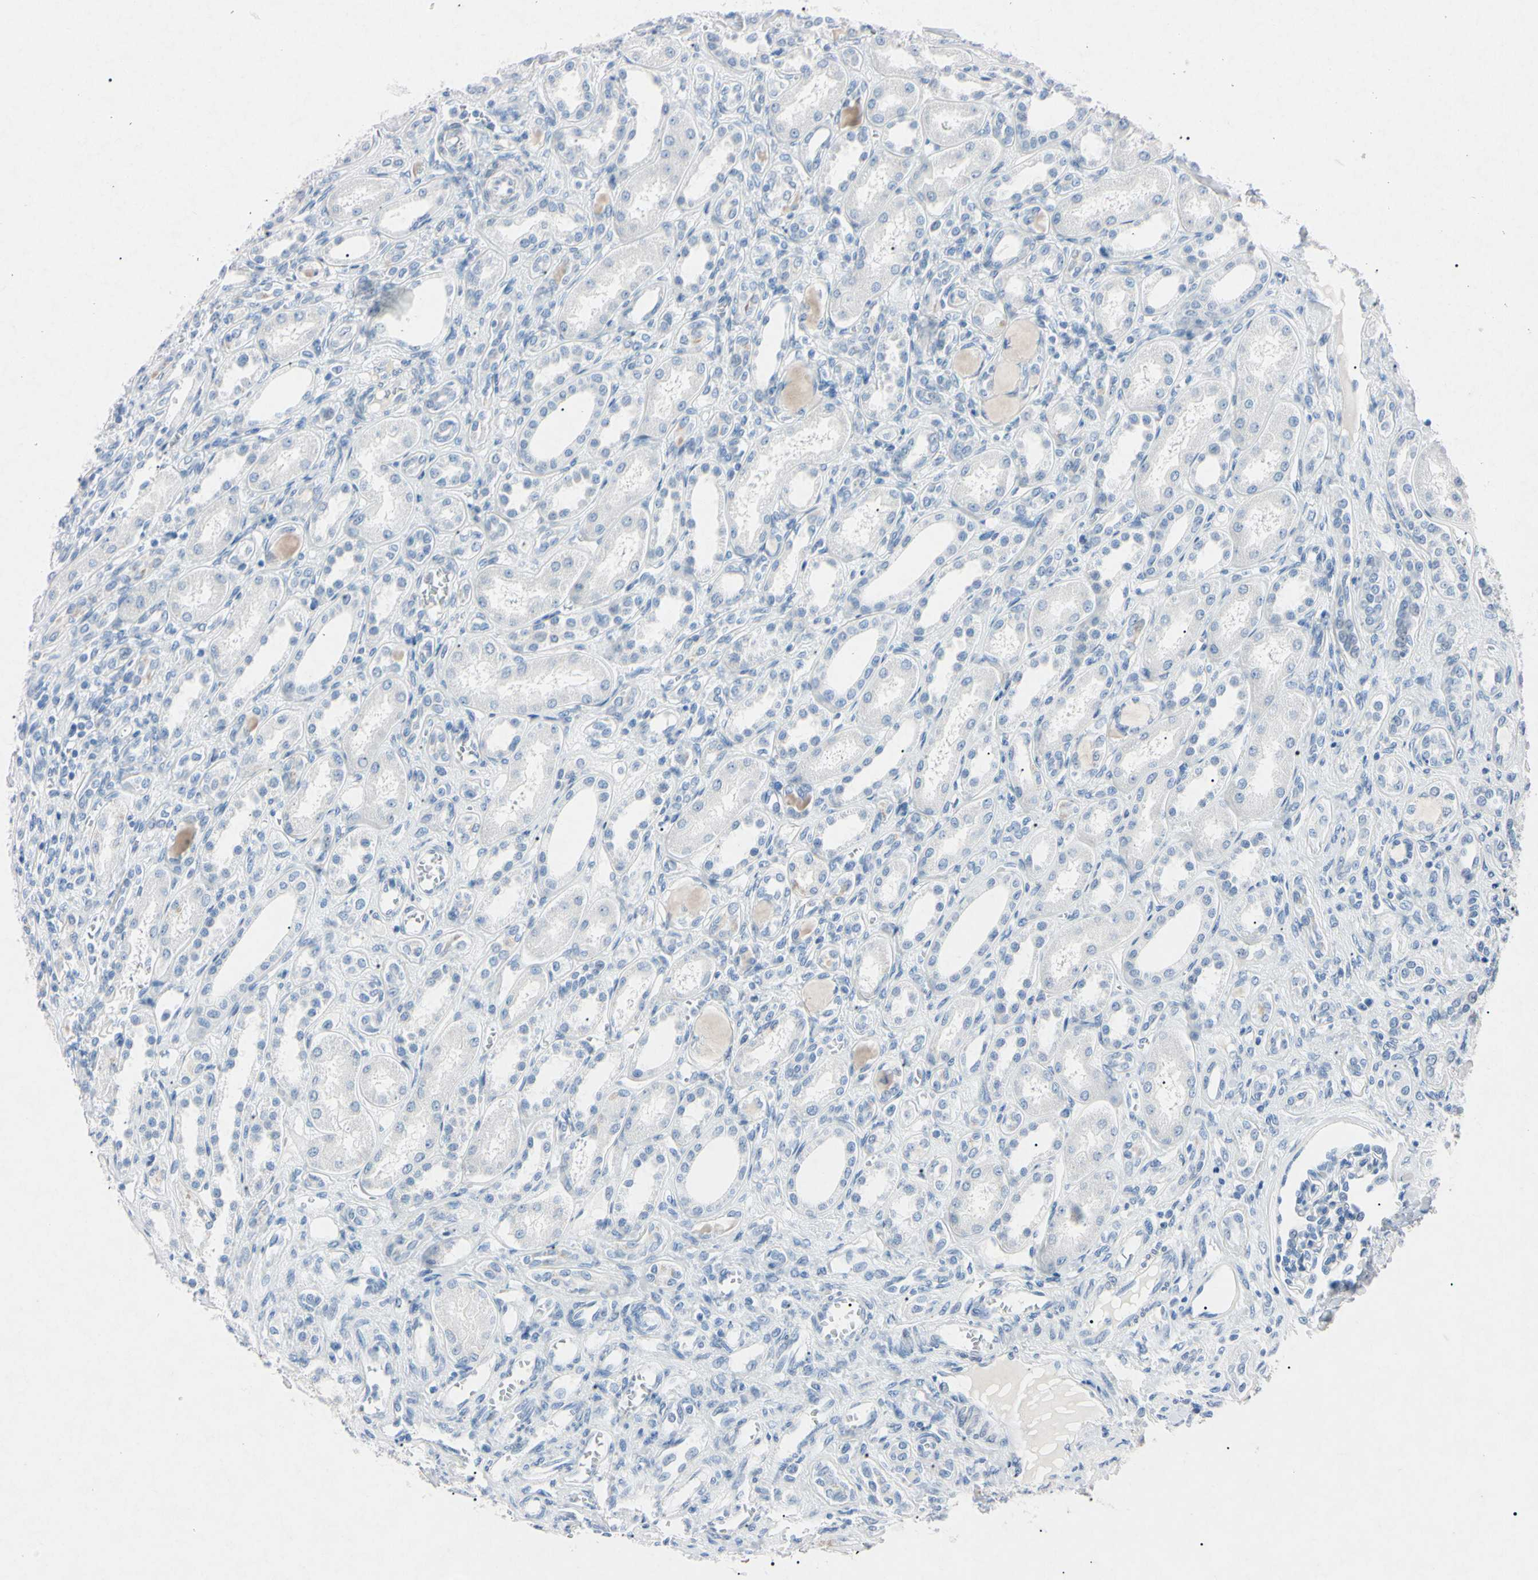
{"staining": {"intensity": "negative", "quantity": "none", "location": "none"}, "tissue": "kidney", "cell_type": "Cells in glomeruli", "image_type": "normal", "snomed": [{"axis": "morphology", "description": "Normal tissue, NOS"}, {"axis": "topography", "description": "Kidney"}], "caption": "Cells in glomeruli show no significant expression in benign kidney. Nuclei are stained in blue.", "gene": "ELN", "patient": {"sex": "male", "age": 7}}